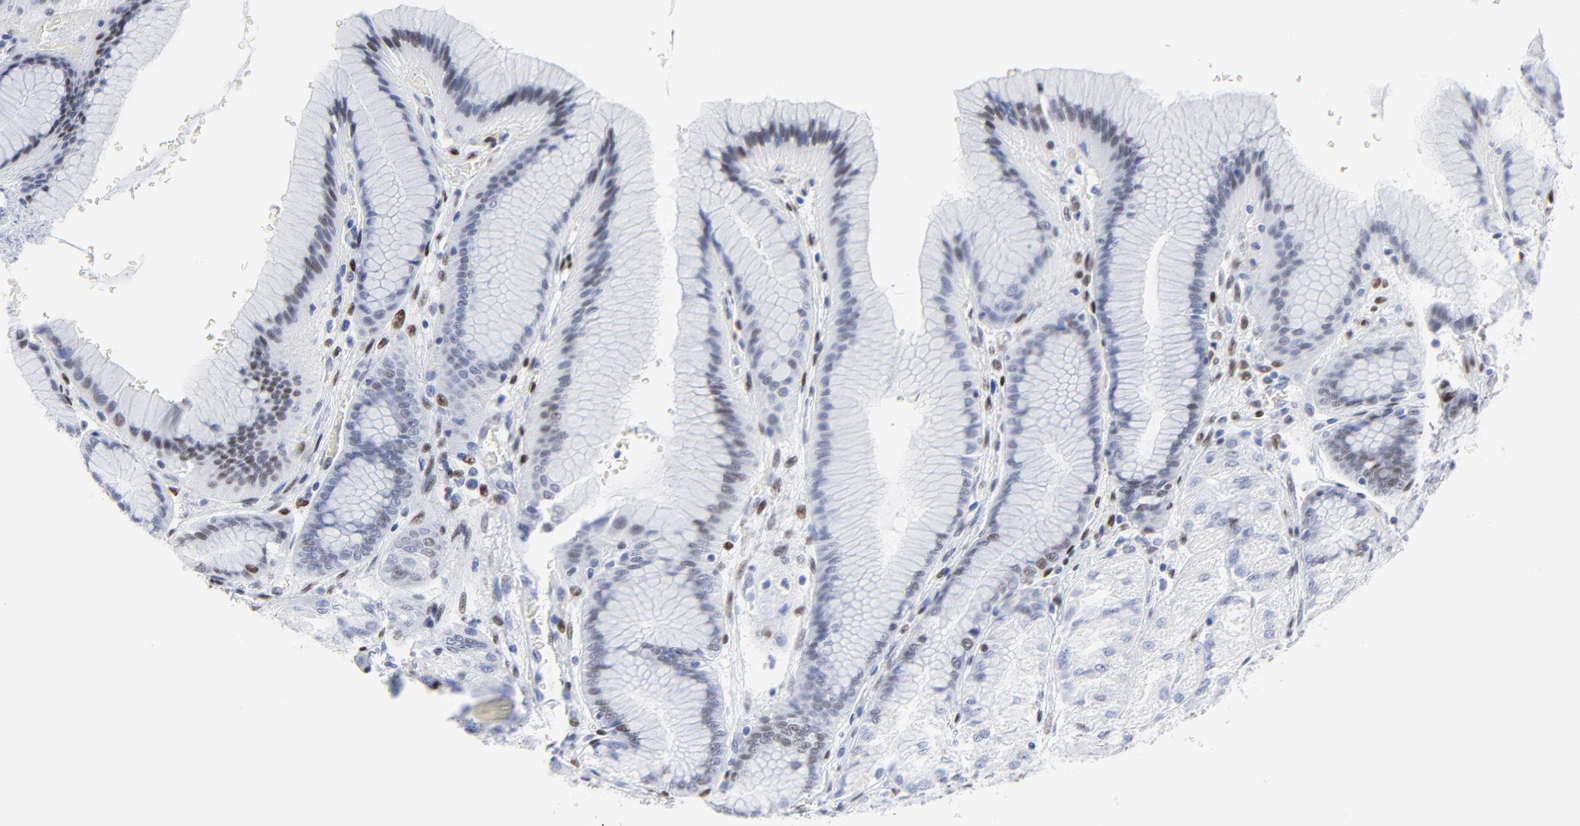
{"staining": {"intensity": "moderate", "quantity": "<25%", "location": "nuclear"}, "tissue": "stomach", "cell_type": "Glandular cells", "image_type": "normal", "snomed": [{"axis": "morphology", "description": "Normal tissue, NOS"}, {"axis": "morphology", "description": "Adenocarcinoma, NOS"}, {"axis": "topography", "description": "Stomach"}, {"axis": "topography", "description": "Stomach, lower"}], "caption": "Unremarkable stomach displays moderate nuclear staining in approximately <25% of glandular cells.", "gene": "JUN", "patient": {"sex": "female", "age": 65}}